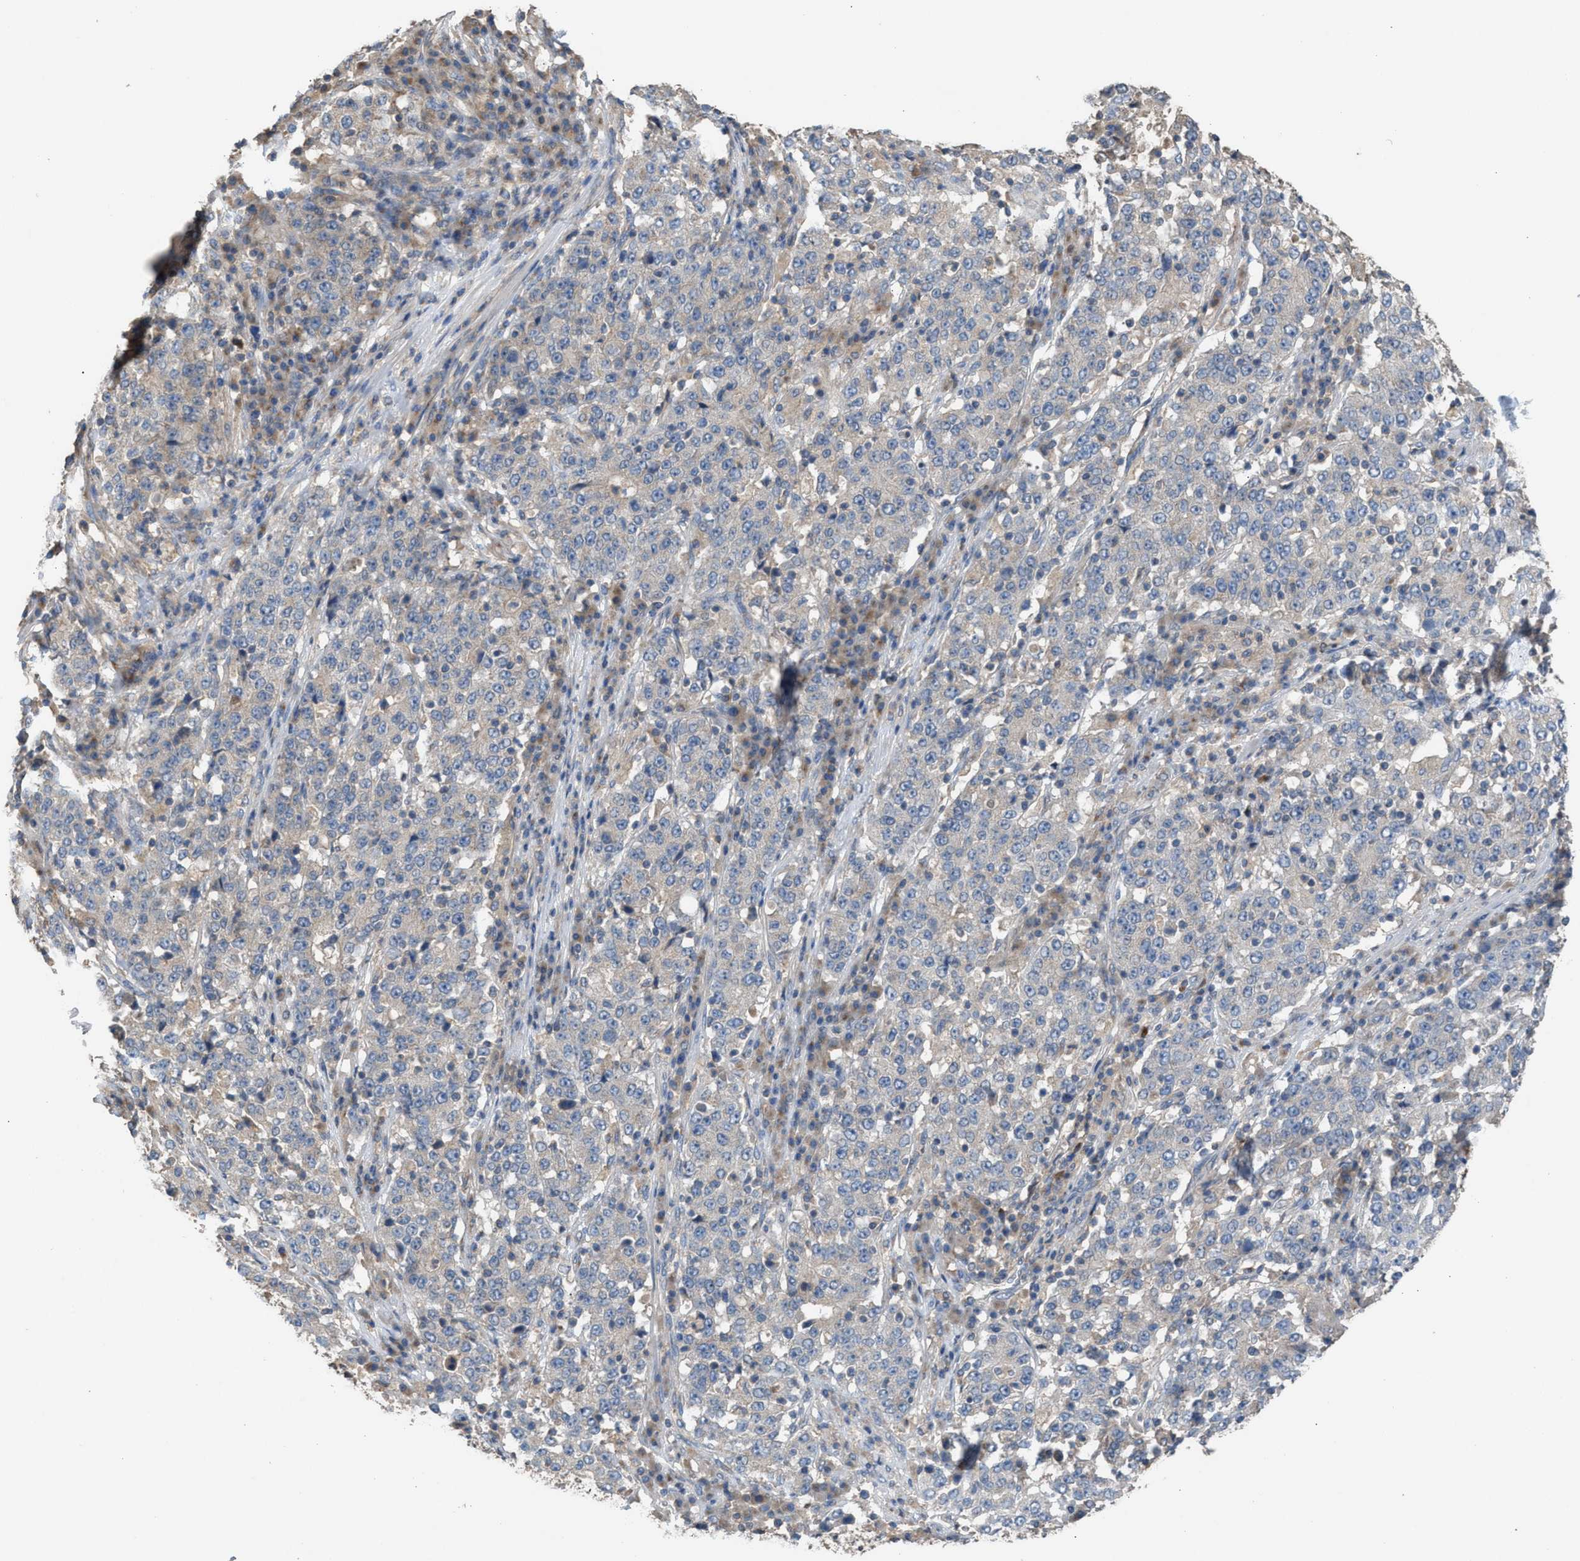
{"staining": {"intensity": "weak", "quantity": "25%-75%", "location": "cytoplasmic/membranous"}, "tissue": "stomach cancer", "cell_type": "Tumor cells", "image_type": "cancer", "snomed": [{"axis": "morphology", "description": "Adenocarcinoma, NOS"}, {"axis": "topography", "description": "Stomach"}], "caption": "Tumor cells show low levels of weak cytoplasmic/membranous staining in approximately 25%-75% of cells in human stomach cancer (adenocarcinoma). (DAB (3,3'-diaminobenzidine) = brown stain, brightfield microscopy at high magnification).", "gene": "TPK1", "patient": {"sex": "male", "age": 59}}